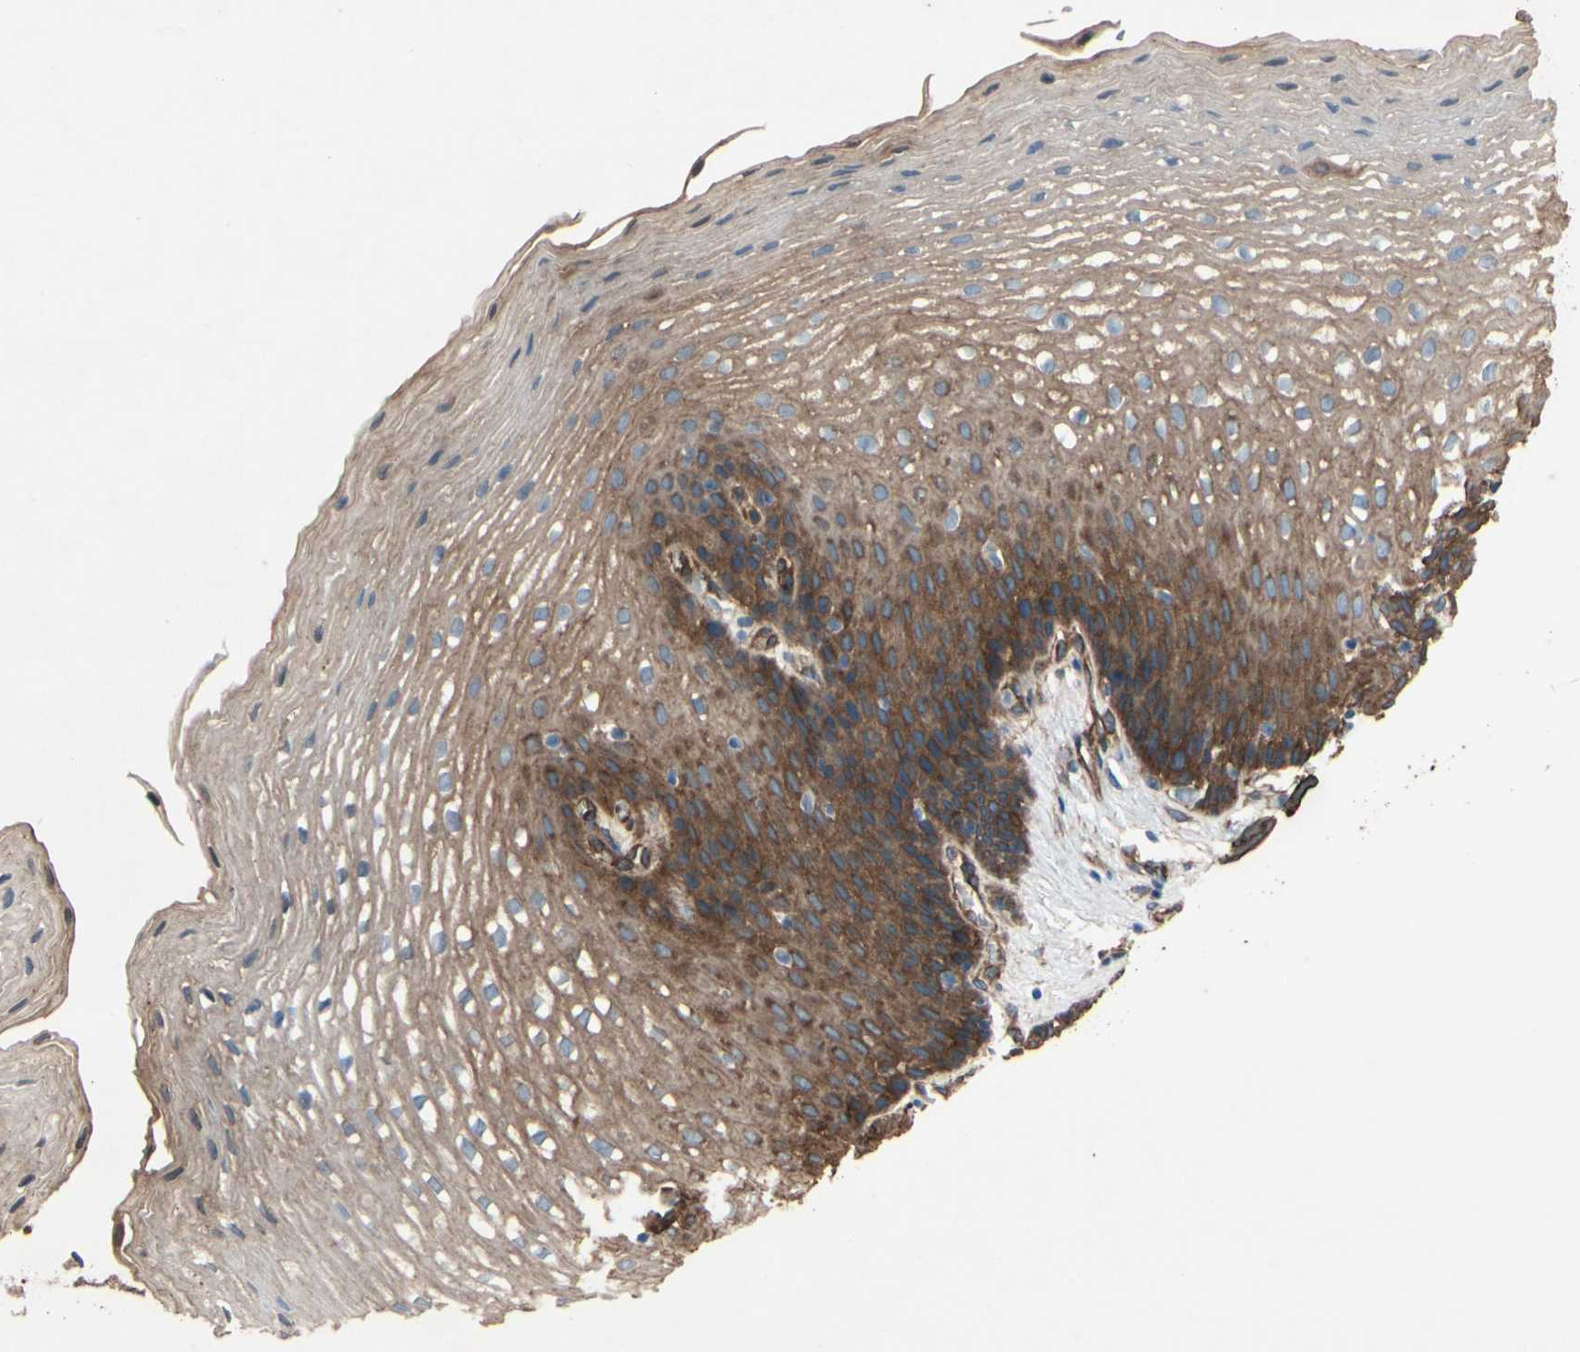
{"staining": {"intensity": "moderate", "quantity": ">75%", "location": "cytoplasmic/membranous"}, "tissue": "esophagus", "cell_type": "Squamous epithelial cells", "image_type": "normal", "snomed": [{"axis": "morphology", "description": "Normal tissue, NOS"}, {"axis": "topography", "description": "Esophagus"}], "caption": "This micrograph displays immunohistochemistry (IHC) staining of normal human esophagus, with medium moderate cytoplasmic/membranous staining in about >75% of squamous epithelial cells.", "gene": "CTTNBP2", "patient": {"sex": "male", "age": 48}}